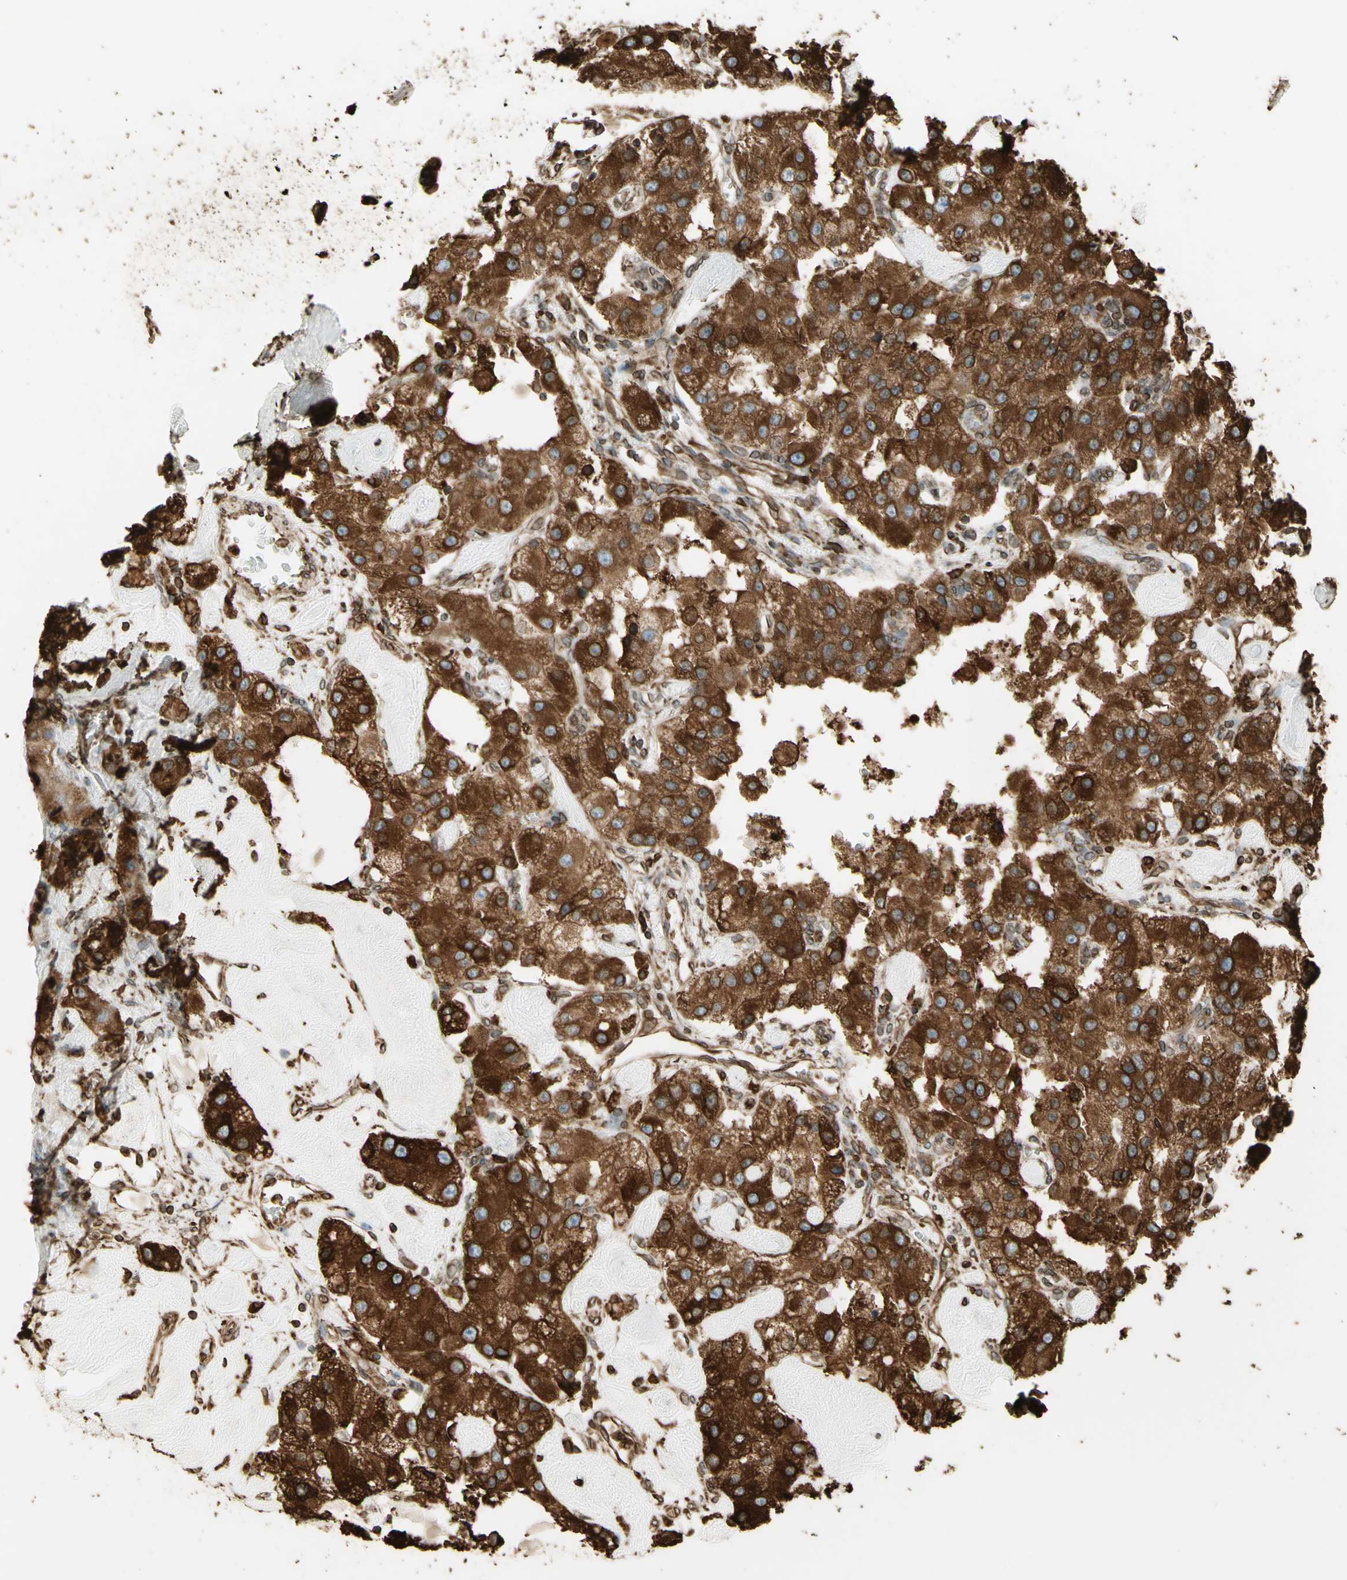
{"staining": {"intensity": "strong", "quantity": ">75%", "location": "cytoplasmic/membranous"}, "tissue": "carcinoid", "cell_type": "Tumor cells", "image_type": "cancer", "snomed": [{"axis": "morphology", "description": "Carcinoid, malignant, NOS"}, {"axis": "topography", "description": "Pancreas"}], "caption": "Human carcinoid (malignant) stained with a brown dye shows strong cytoplasmic/membranous positive expression in about >75% of tumor cells.", "gene": "CANX", "patient": {"sex": "male", "age": 41}}